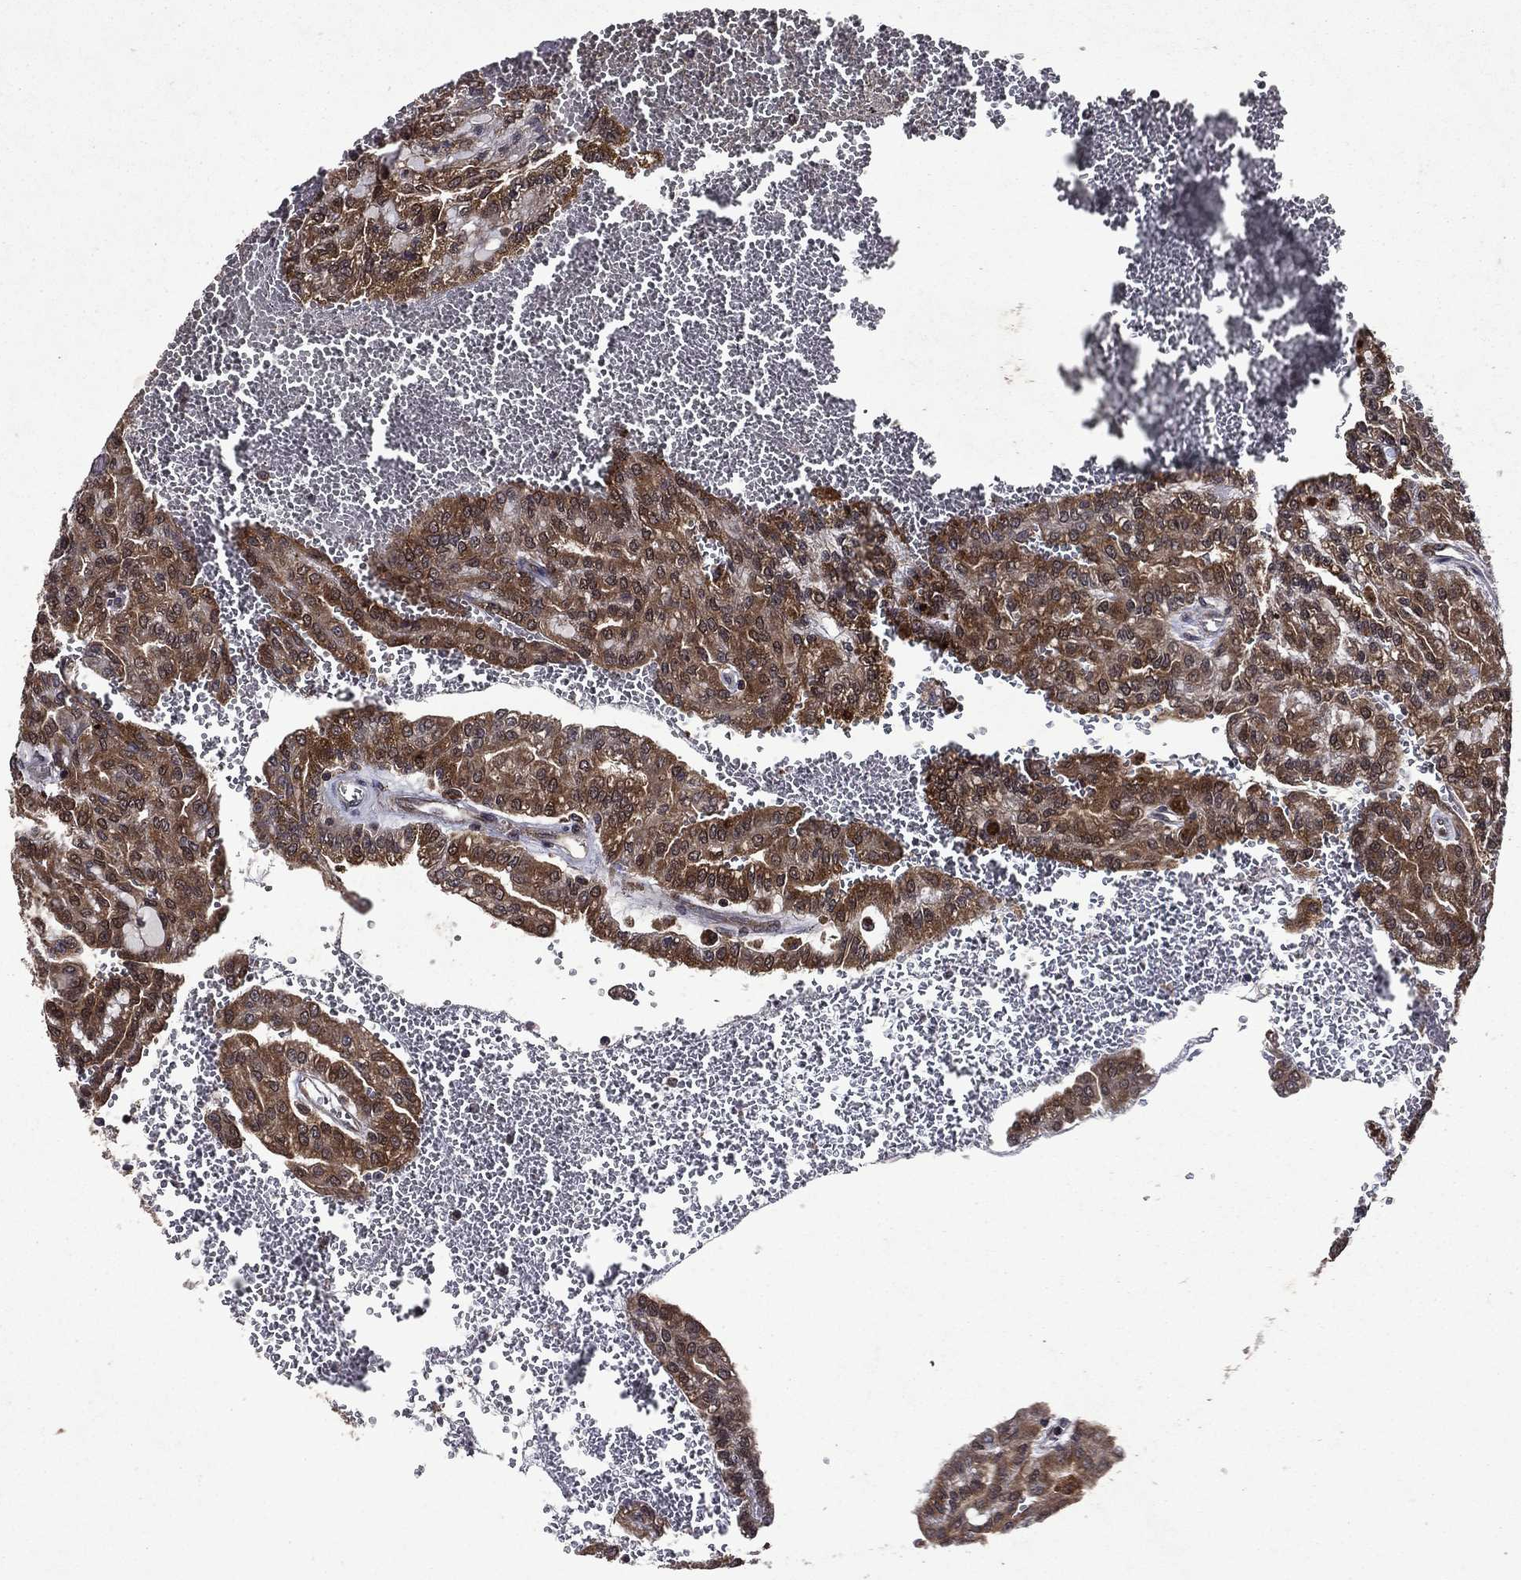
{"staining": {"intensity": "strong", "quantity": ">75%", "location": "cytoplasmic/membranous"}, "tissue": "renal cancer", "cell_type": "Tumor cells", "image_type": "cancer", "snomed": [{"axis": "morphology", "description": "Adenocarcinoma, NOS"}, {"axis": "topography", "description": "Kidney"}], "caption": "This image demonstrates immunohistochemistry (IHC) staining of renal cancer, with high strong cytoplasmic/membranous expression in about >75% of tumor cells.", "gene": "EIF2B4", "patient": {"sex": "male", "age": 63}}